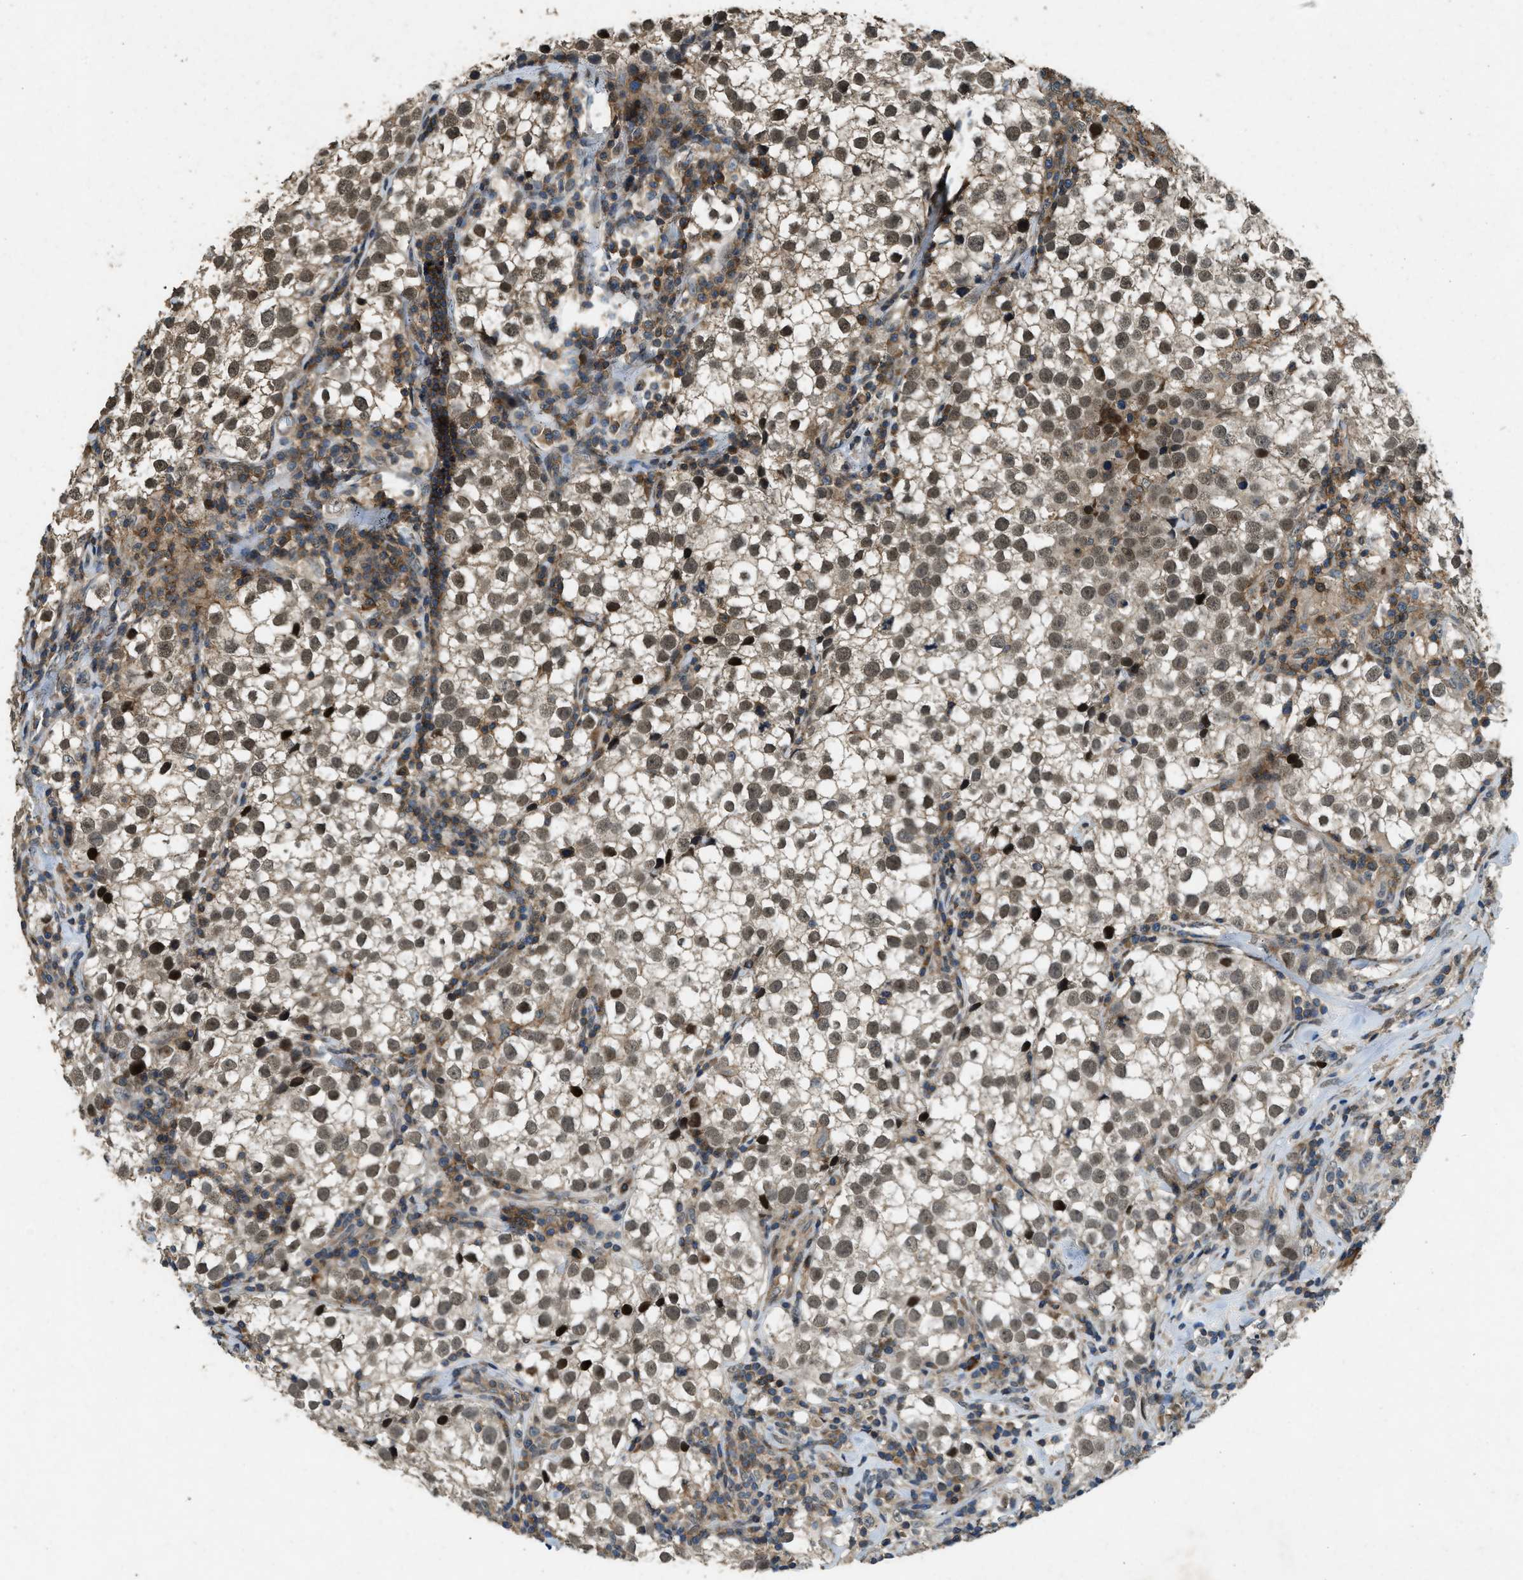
{"staining": {"intensity": "weak", "quantity": ">75%", "location": "cytoplasmic/membranous,nuclear"}, "tissue": "testis cancer", "cell_type": "Tumor cells", "image_type": "cancer", "snomed": [{"axis": "morphology", "description": "Seminoma, NOS"}, {"axis": "morphology", "description": "Carcinoma, Embryonal, NOS"}, {"axis": "topography", "description": "Testis"}], "caption": "The photomicrograph displays a brown stain indicating the presence of a protein in the cytoplasmic/membranous and nuclear of tumor cells in testis cancer. Nuclei are stained in blue.", "gene": "ATP8B1", "patient": {"sex": "male", "age": 36}}